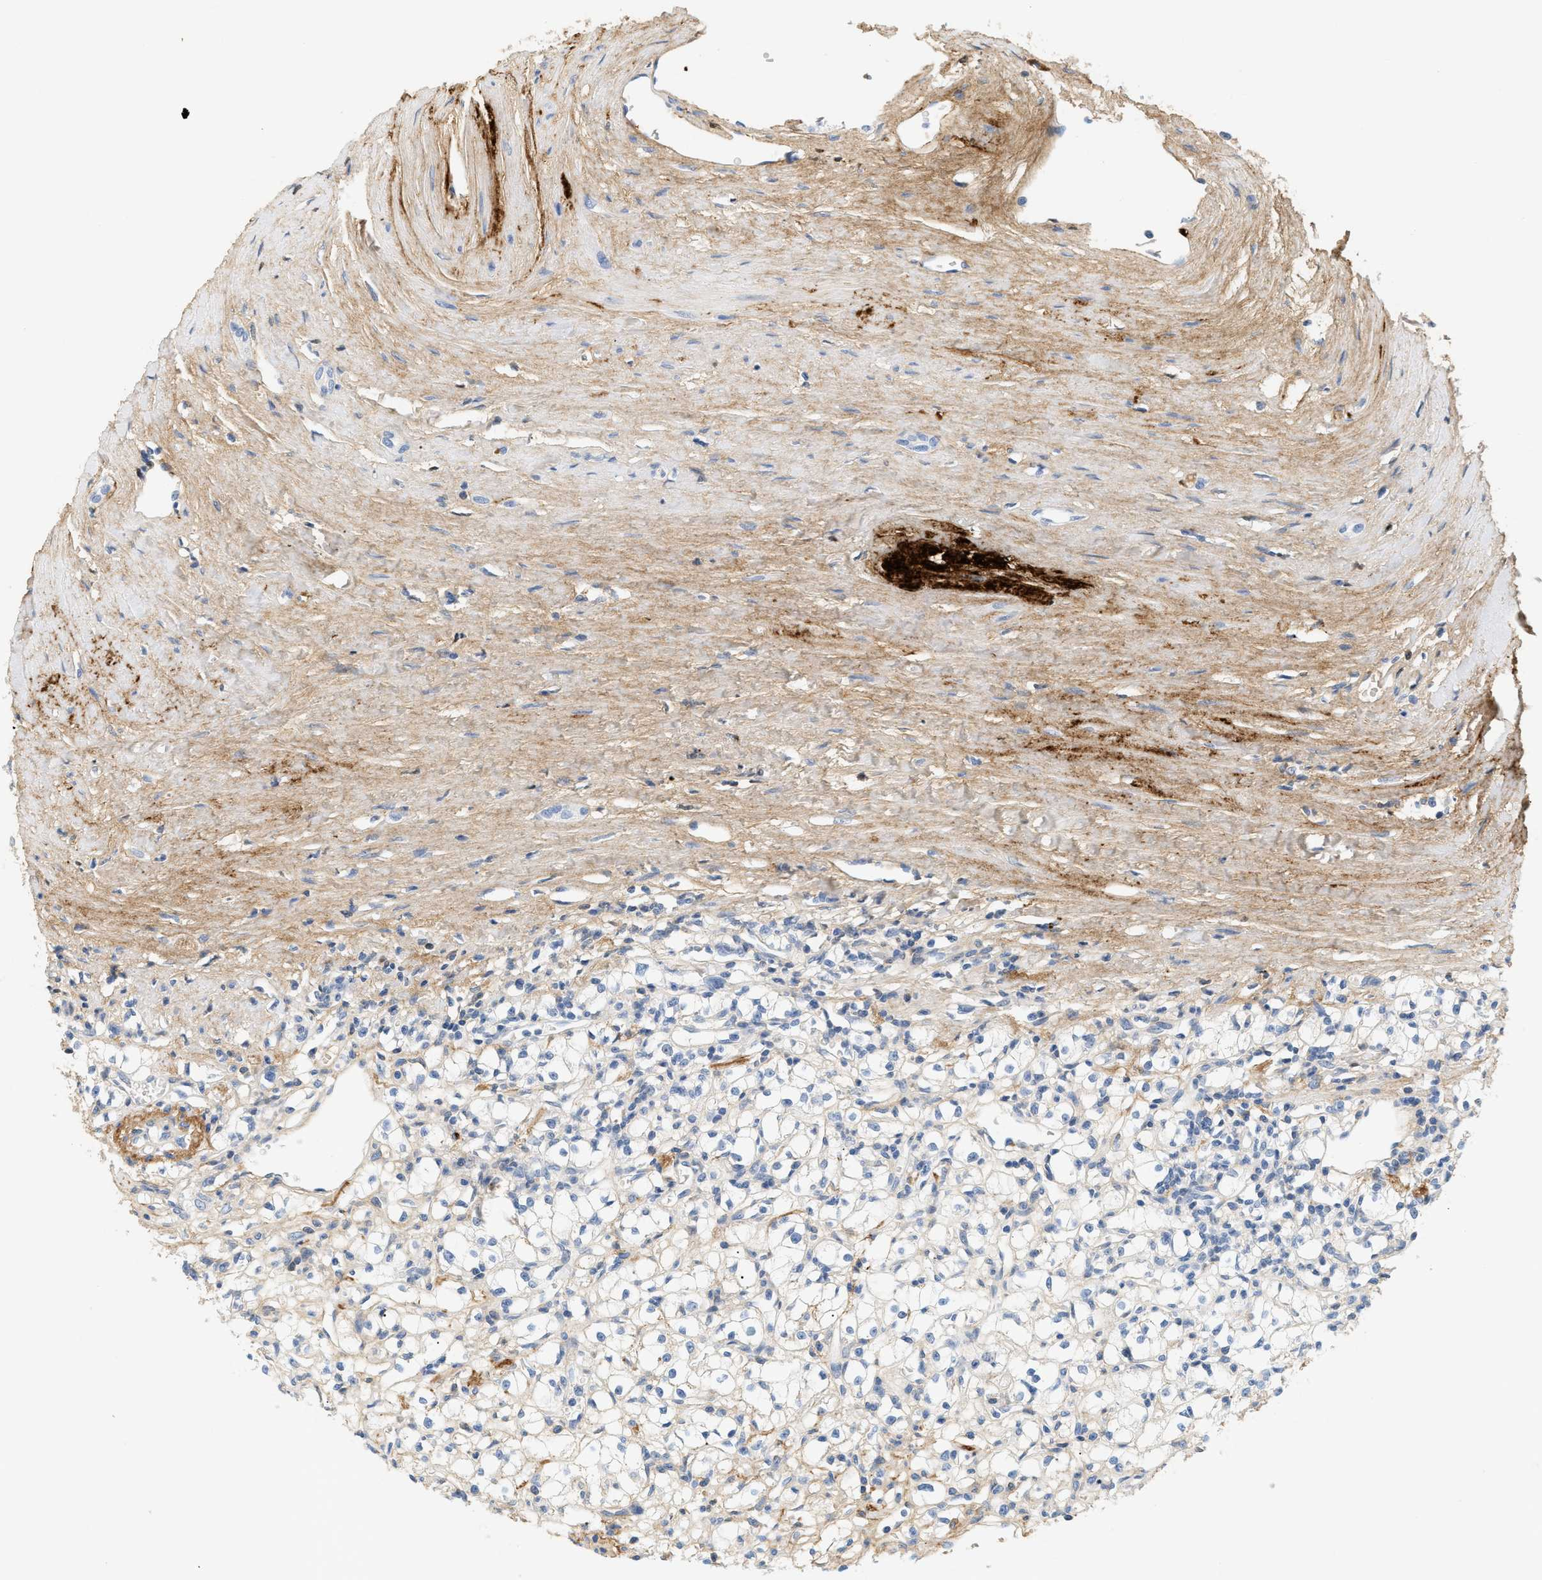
{"staining": {"intensity": "negative", "quantity": "none", "location": "none"}, "tissue": "renal cancer", "cell_type": "Tumor cells", "image_type": "cancer", "snomed": [{"axis": "morphology", "description": "Adenocarcinoma, NOS"}, {"axis": "topography", "description": "Kidney"}], "caption": "The IHC image has no significant expression in tumor cells of adenocarcinoma (renal) tissue.", "gene": "CFH", "patient": {"sex": "male", "age": 56}}